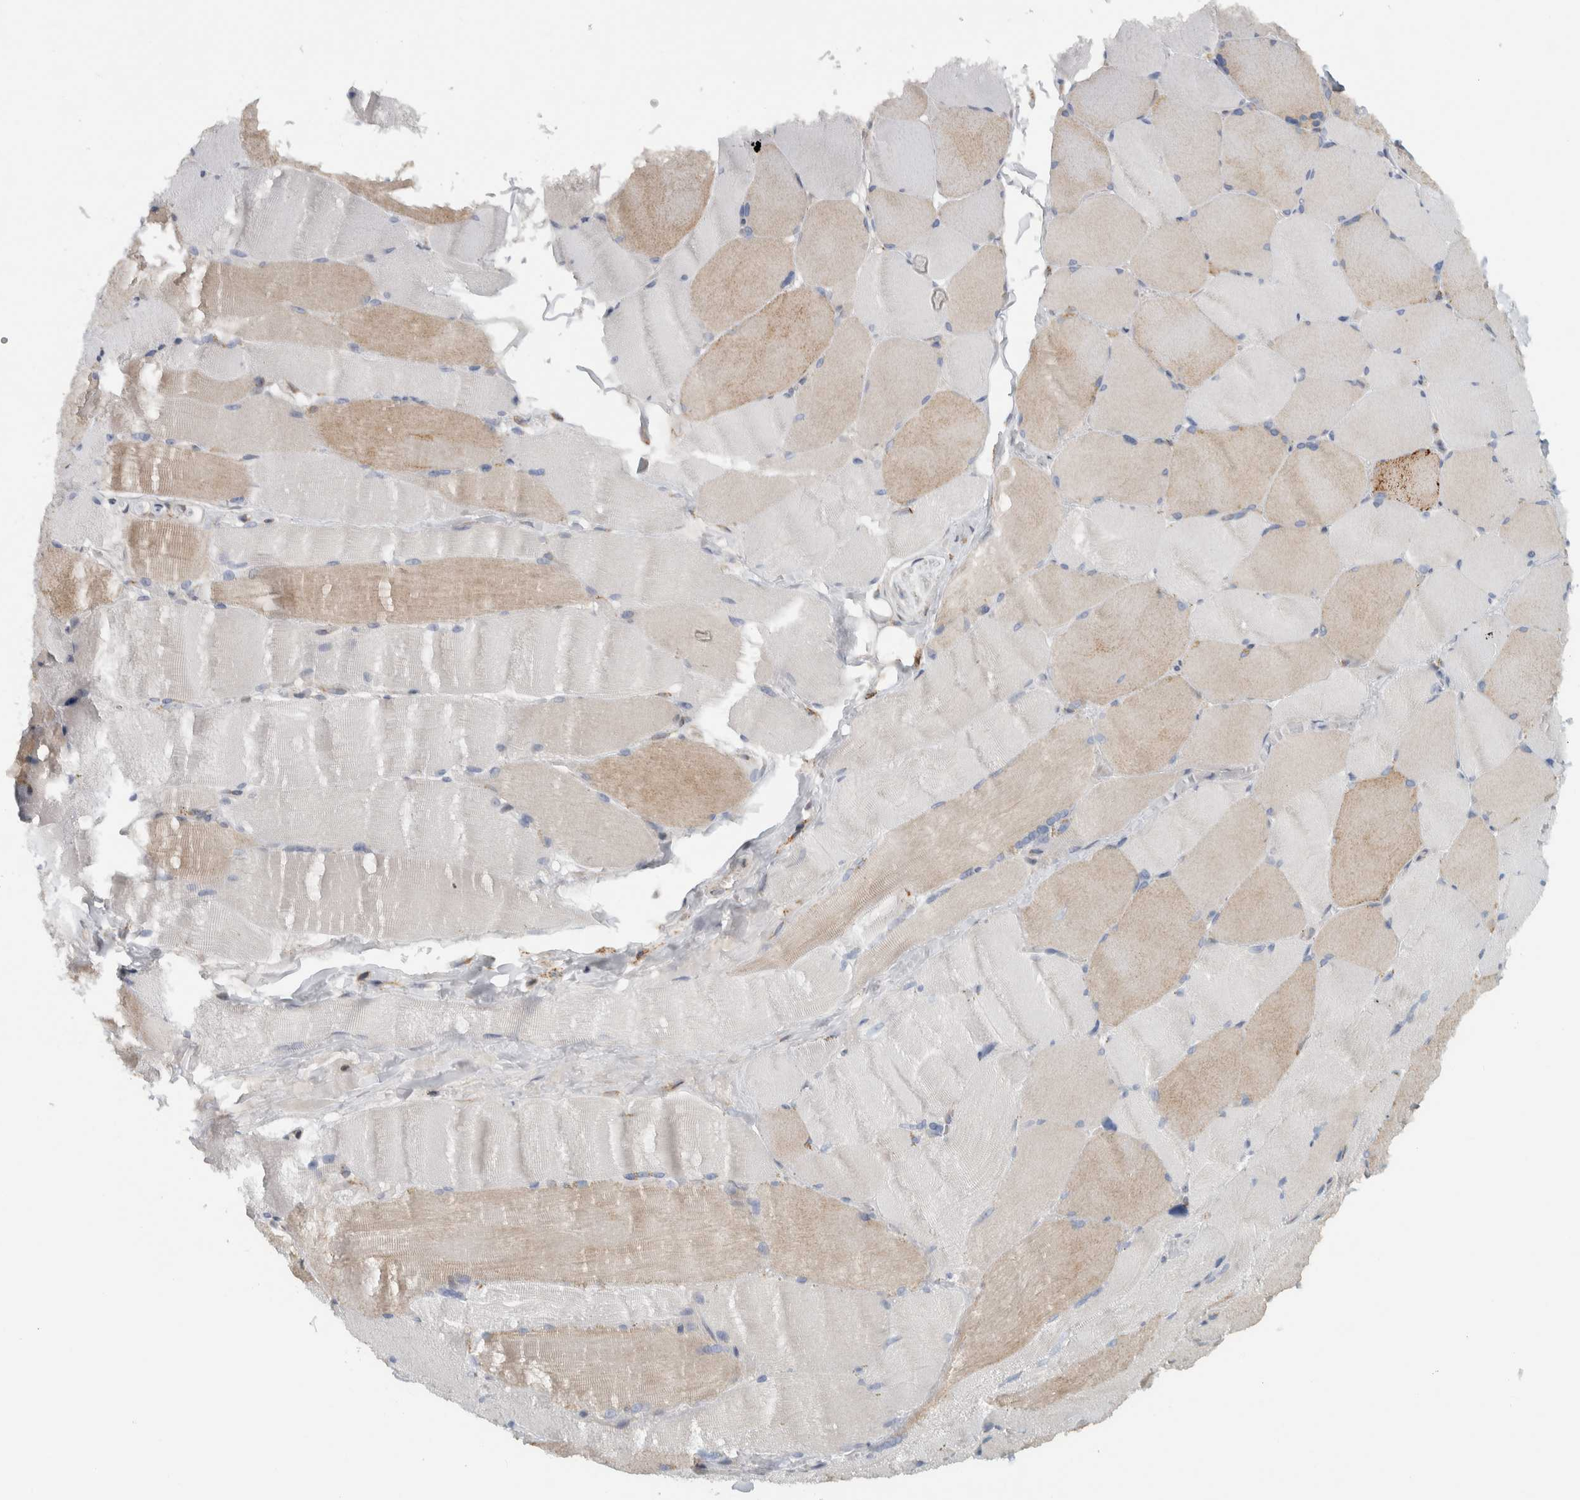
{"staining": {"intensity": "weak", "quantity": "25%-75%", "location": "cytoplasmic/membranous"}, "tissue": "skeletal muscle", "cell_type": "Myocytes", "image_type": "normal", "snomed": [{"axis": "morphology", "description": "Normal tissue, NOS"}, {"axis": "topography", "description": "Skin"}, {"axis": "topography", "description": "Skeletal muscle"}], "caption": "Weak cytoplasmic/membranous protein staining is identified in approximately 25%-75% of myocytes in skeletal muscle.", "gene": "RAB18", "patient": {"sex": "male", "age": 83}}